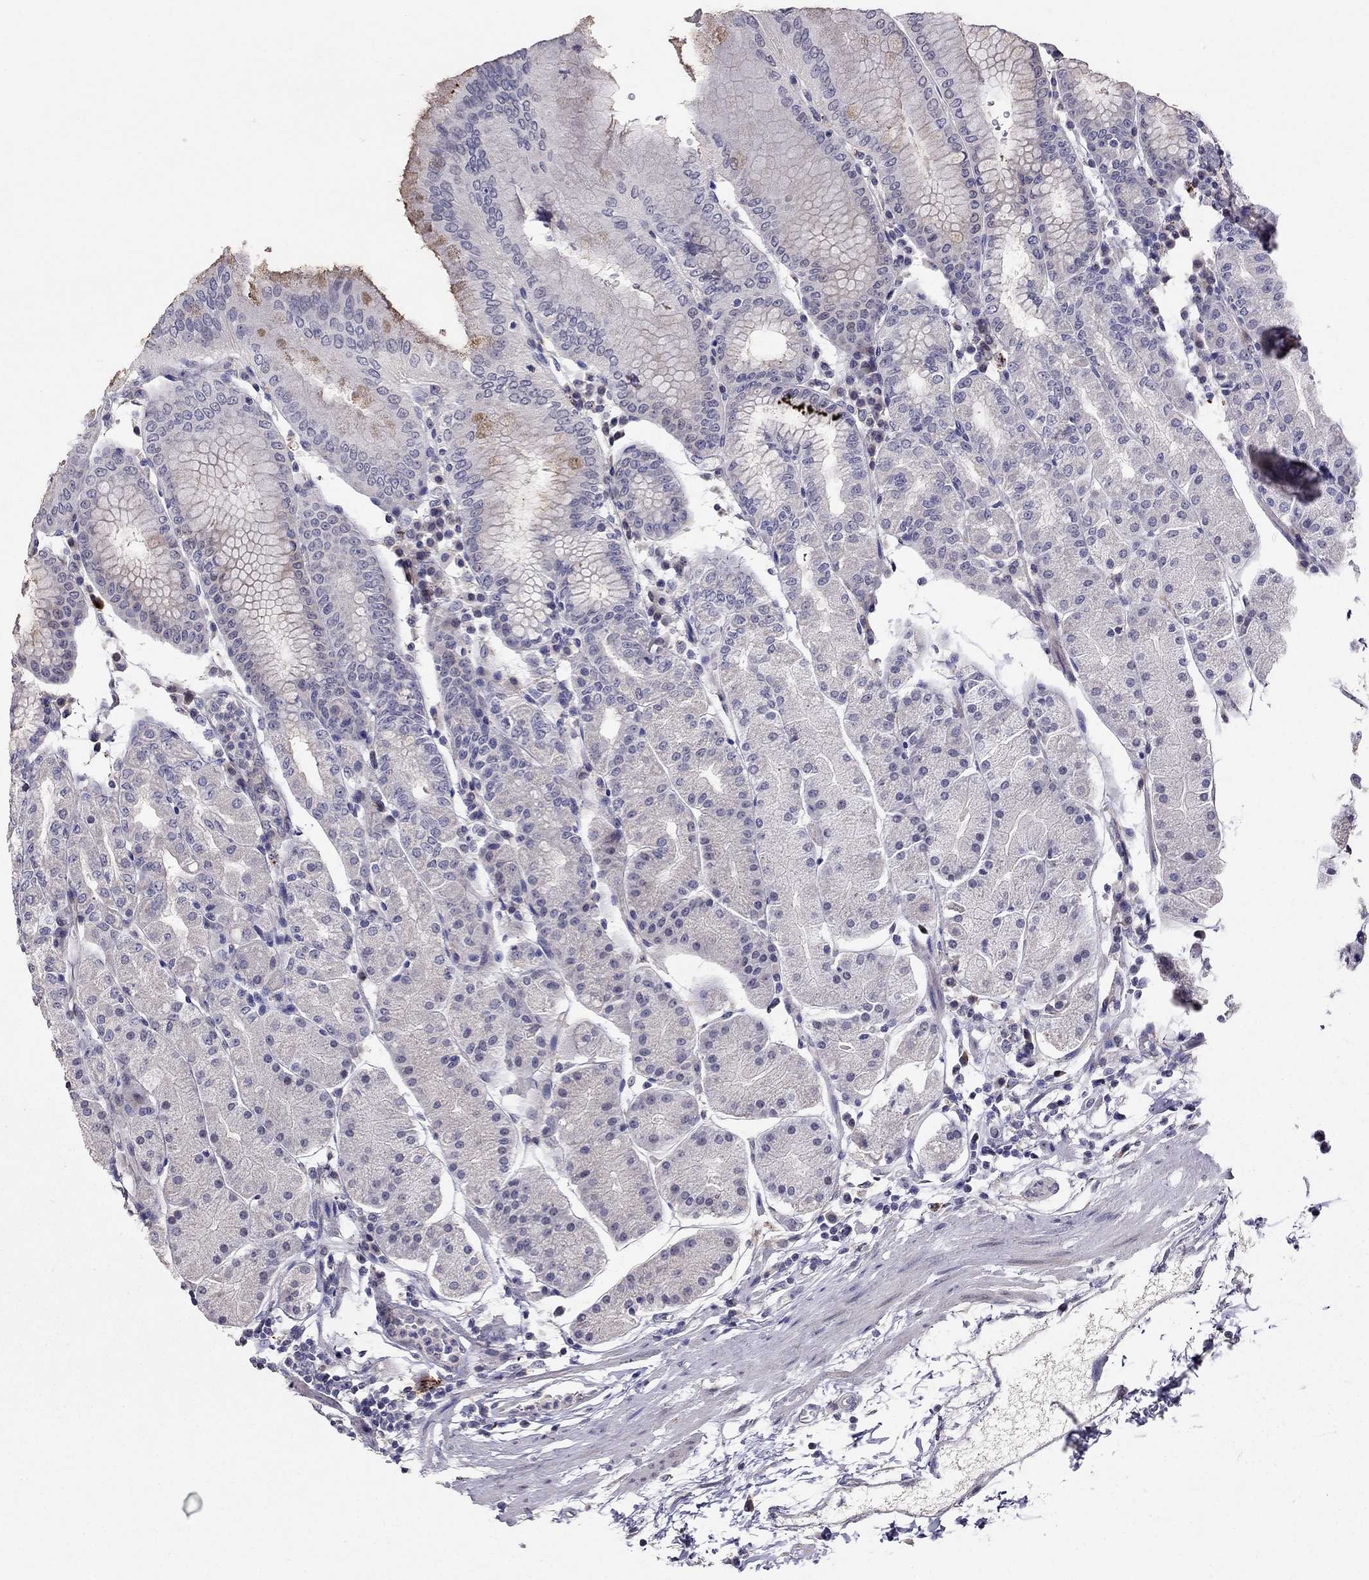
{"staining": {"intensity": "weak", "quantity": "<25%", "location": "cytoplasmic/membranous"}, "tissue": "stomach", "cell_type": "Glandular cells", "image_type": "normal", "snomed": [{"axis": "morphology", "description": "Normal tissue, NOS"}, {"axis": "topography", "description": "Stomach"}], "caption": "Immunohistochemistry of unremarkable stomach displays no positivity in glandular cells. The staining is performed using DAB brown chromogen with nuclei counter-stained in using hematoxylin.", "gene": "MAGEB4", "patient": {"sex": "male", "age": 54}}